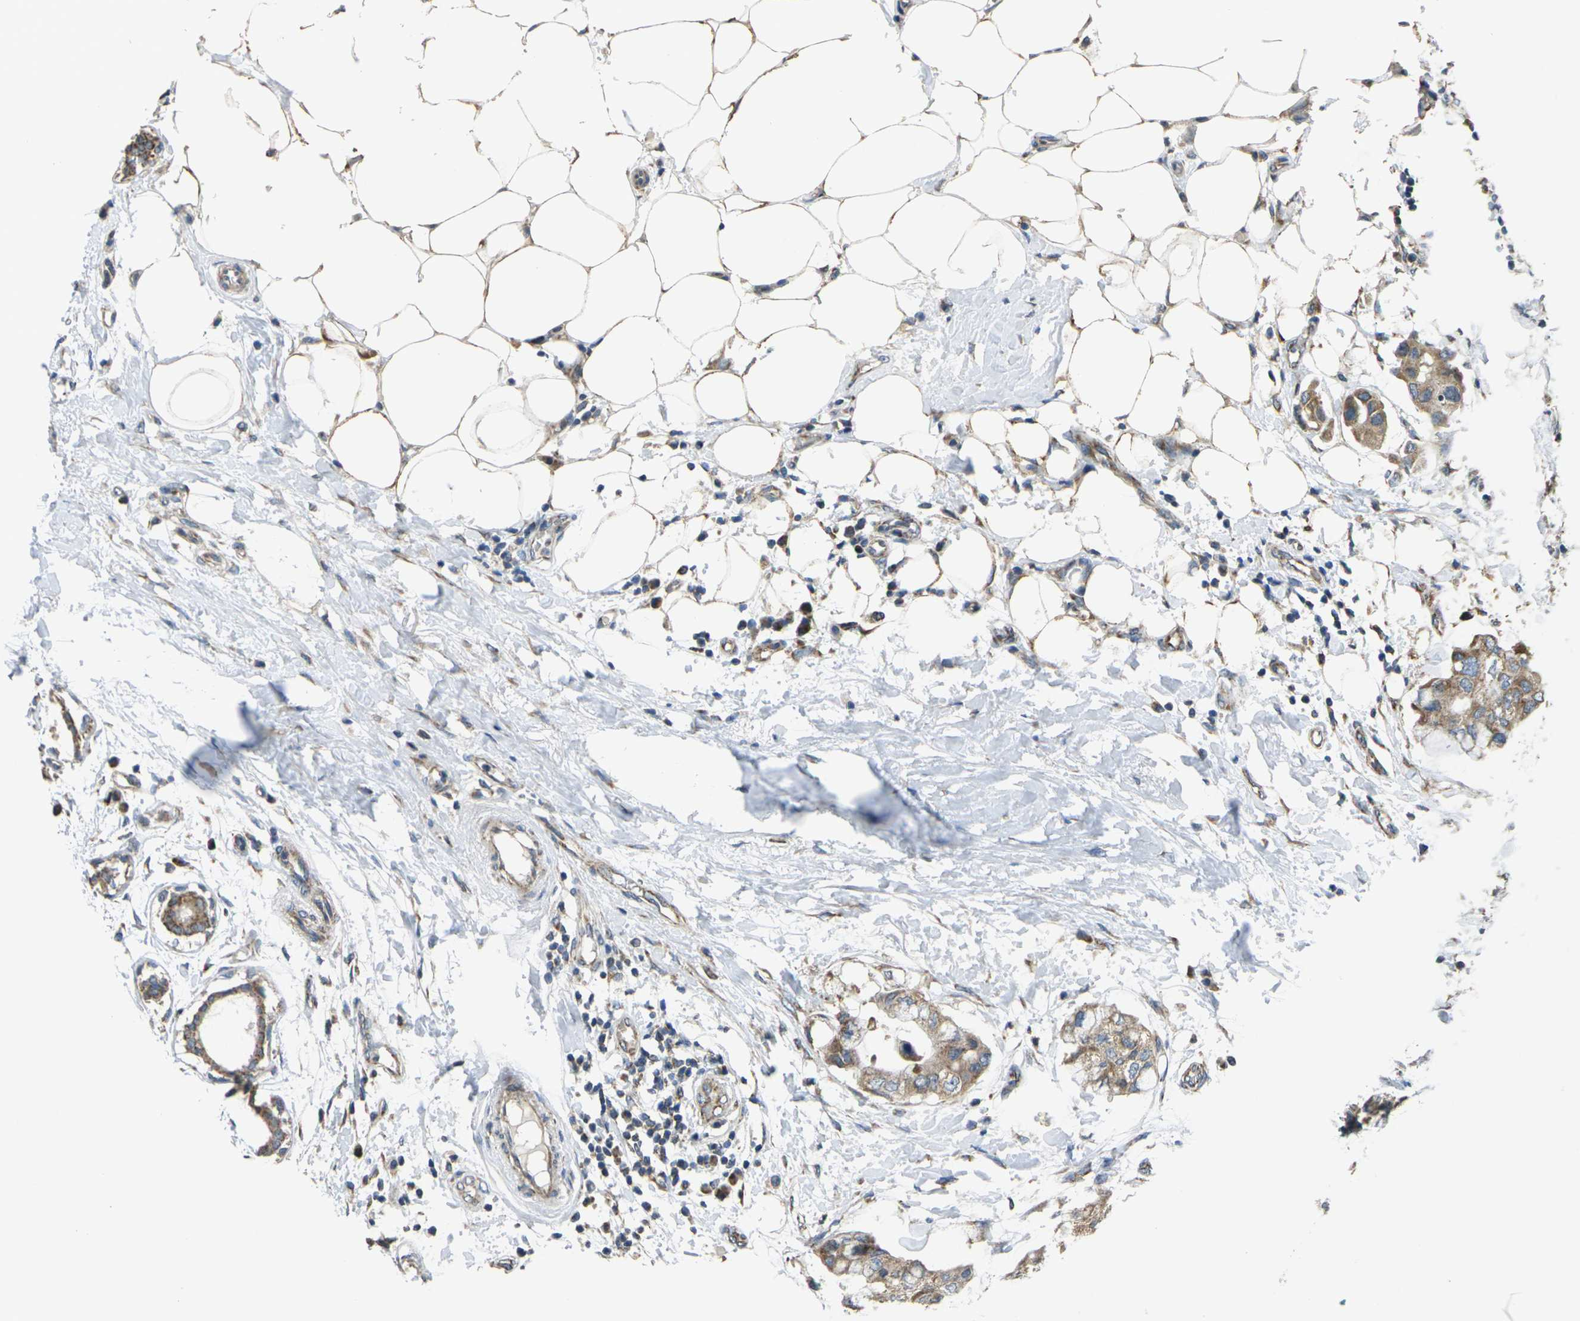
{"staining": {"intensity": "moderate", "quantity": ">75%", "location": "cytoplasmic/membranous"}, "tissue": "breast cancer", "cell_type": "Tumor cells", "image_type": "cancer", "snomed": [{"axis": "morphology", "description": "Duct carcinoma"}, {"axis": "topography", "description": "Breast"}], "caption": "Immunohistochemistry (IHC) micrograph of neoplastic tissue: intraductal carcinoma (breast) stained using immunohistochemistry shows medium levels of moderate protein expression localized specifically in the cytoplasmic/membranous of tumor cells, appearing as a cytoplasmic/membranous brown color.", "gene": "TMEM120B", "patient": {"sex": "female", "age": 40}}